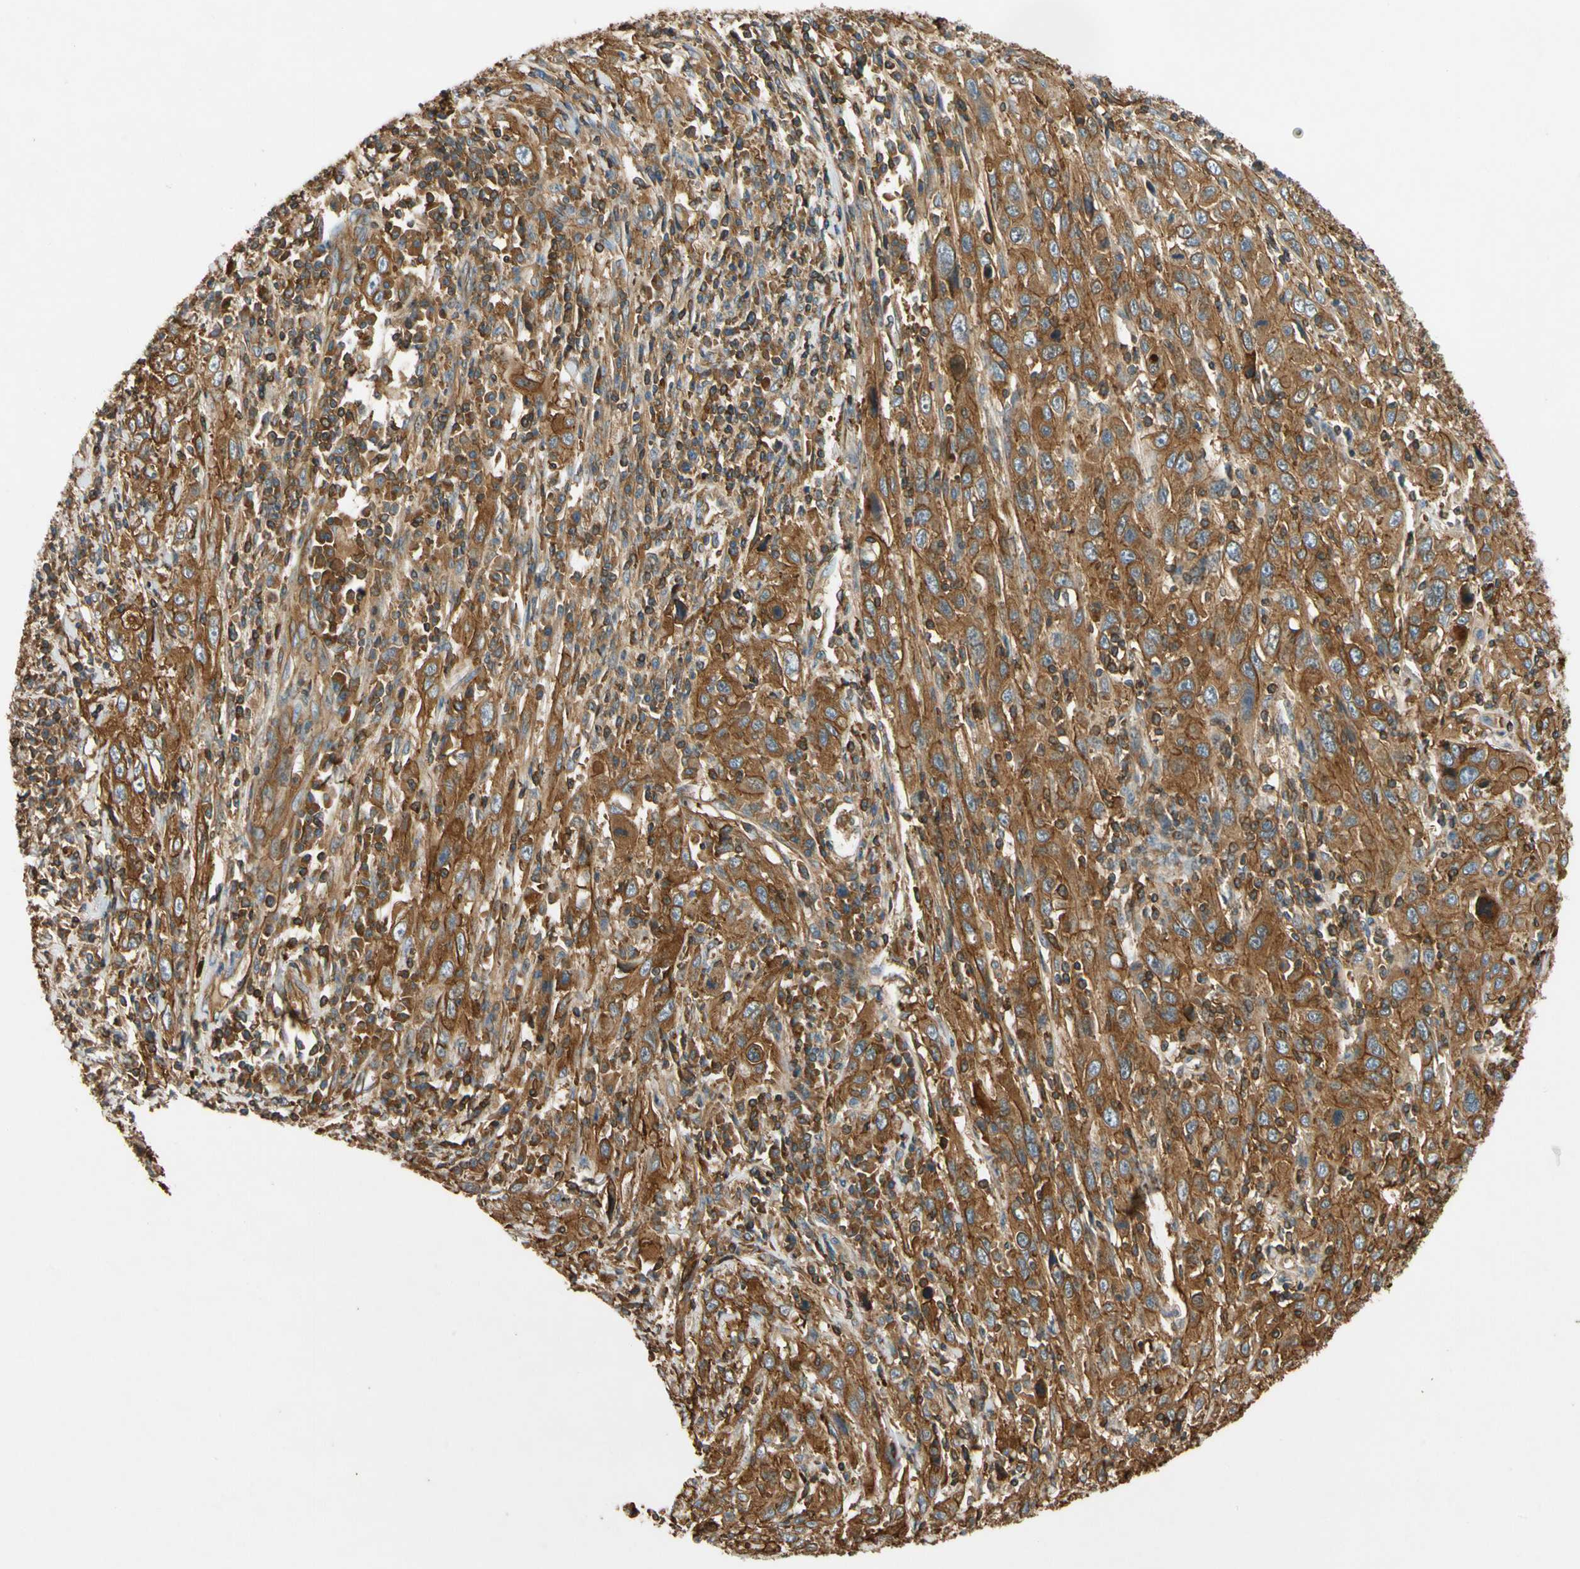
{"staining": {"intensity": "moderate", "quantity": ">75%", "location": "cytoplasmic/membranous"}, "tissue": "cervical cancer", "cell_type": "Tumor cells", "image_type": "cancer", "snomed": [{"axis": "morphology", "description": "Squamous cell carcinoma, NOS"}, {"axis": "topography", "description": "Cervix"}], "caption": "This photomicrograph shows immunohistochemistry (IHC) staining of cervical squamous cell carcinoma, with medium moderate cytoplasmic/membranous staining in approximately >75% of tumor cells.", "gene": "TCP11L1", "patient": {"sex": "female", "age": 46}}